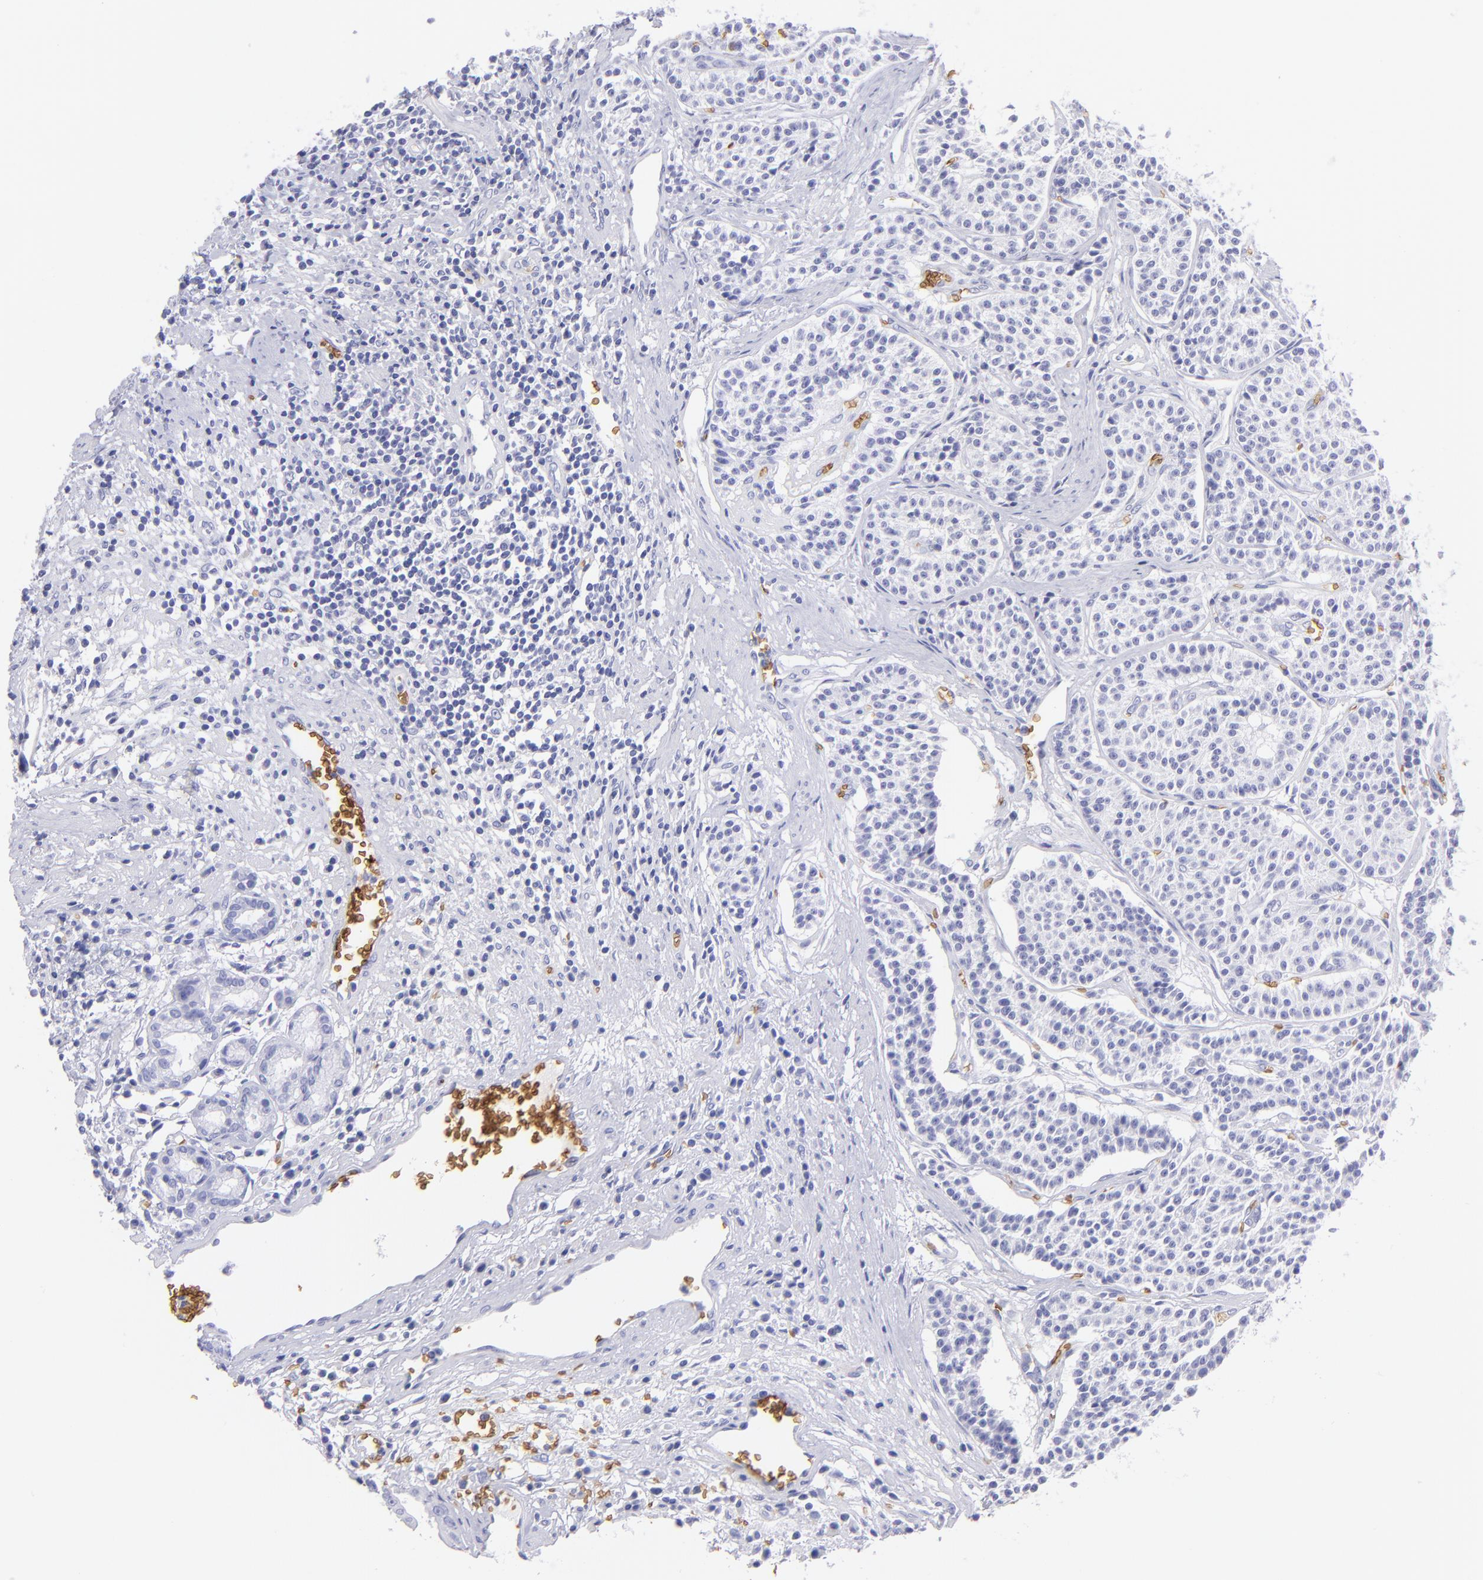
{"staining": {"intensity": "negative", "quantity": "none", "location": "none"}, "tissue": "carcinoid", "cell_type": "Tumor cells", "image_type": "cancer", "snomed": [{"axis": "morphology", "description": "Carcinoid, malignant, NOS"}, {"axis": "topography", "description": "Stomach"}], "caption": "Tumor cells are negative for protein expression in human carcinoid.", "gene": "GYPA", "patient": {"sex": "female", "age": 76}}